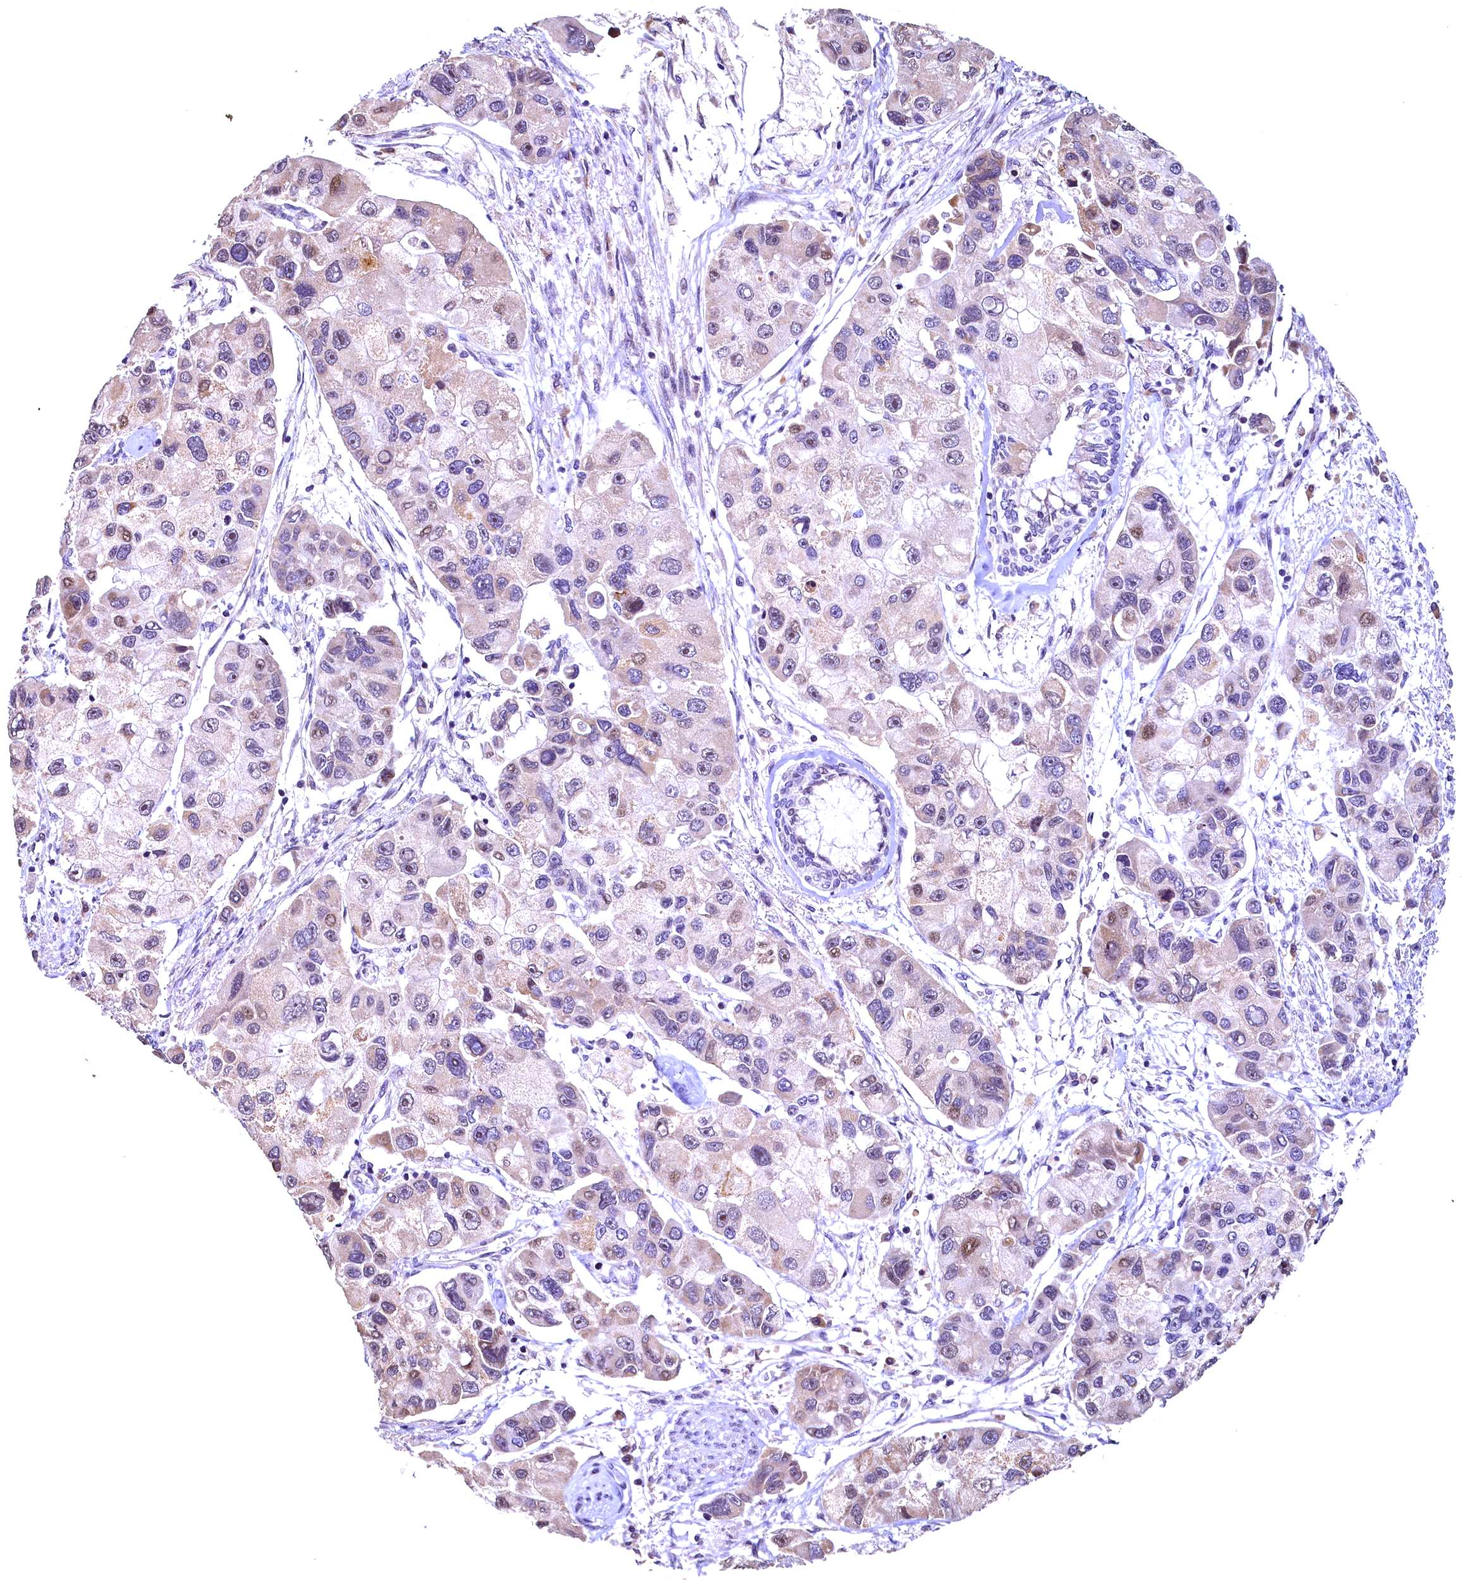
{"staining": {"intensity": "weak", "quantity": "<25%", "location": "nuclear"}, "tissue": "lung cancer", "cell_type": "Tumor cells", "image_type": "cancer", "snomed": [{"axis": "morphology", "description": "Adenocarcinoma, NOS"}, {"axis": "topography", "description": "Lung"}], "caption": "Tumor cells show no significant protein expression in lung cancer.", "gene": "LATS2", "patient": {"sex": "female", "age": 54}}